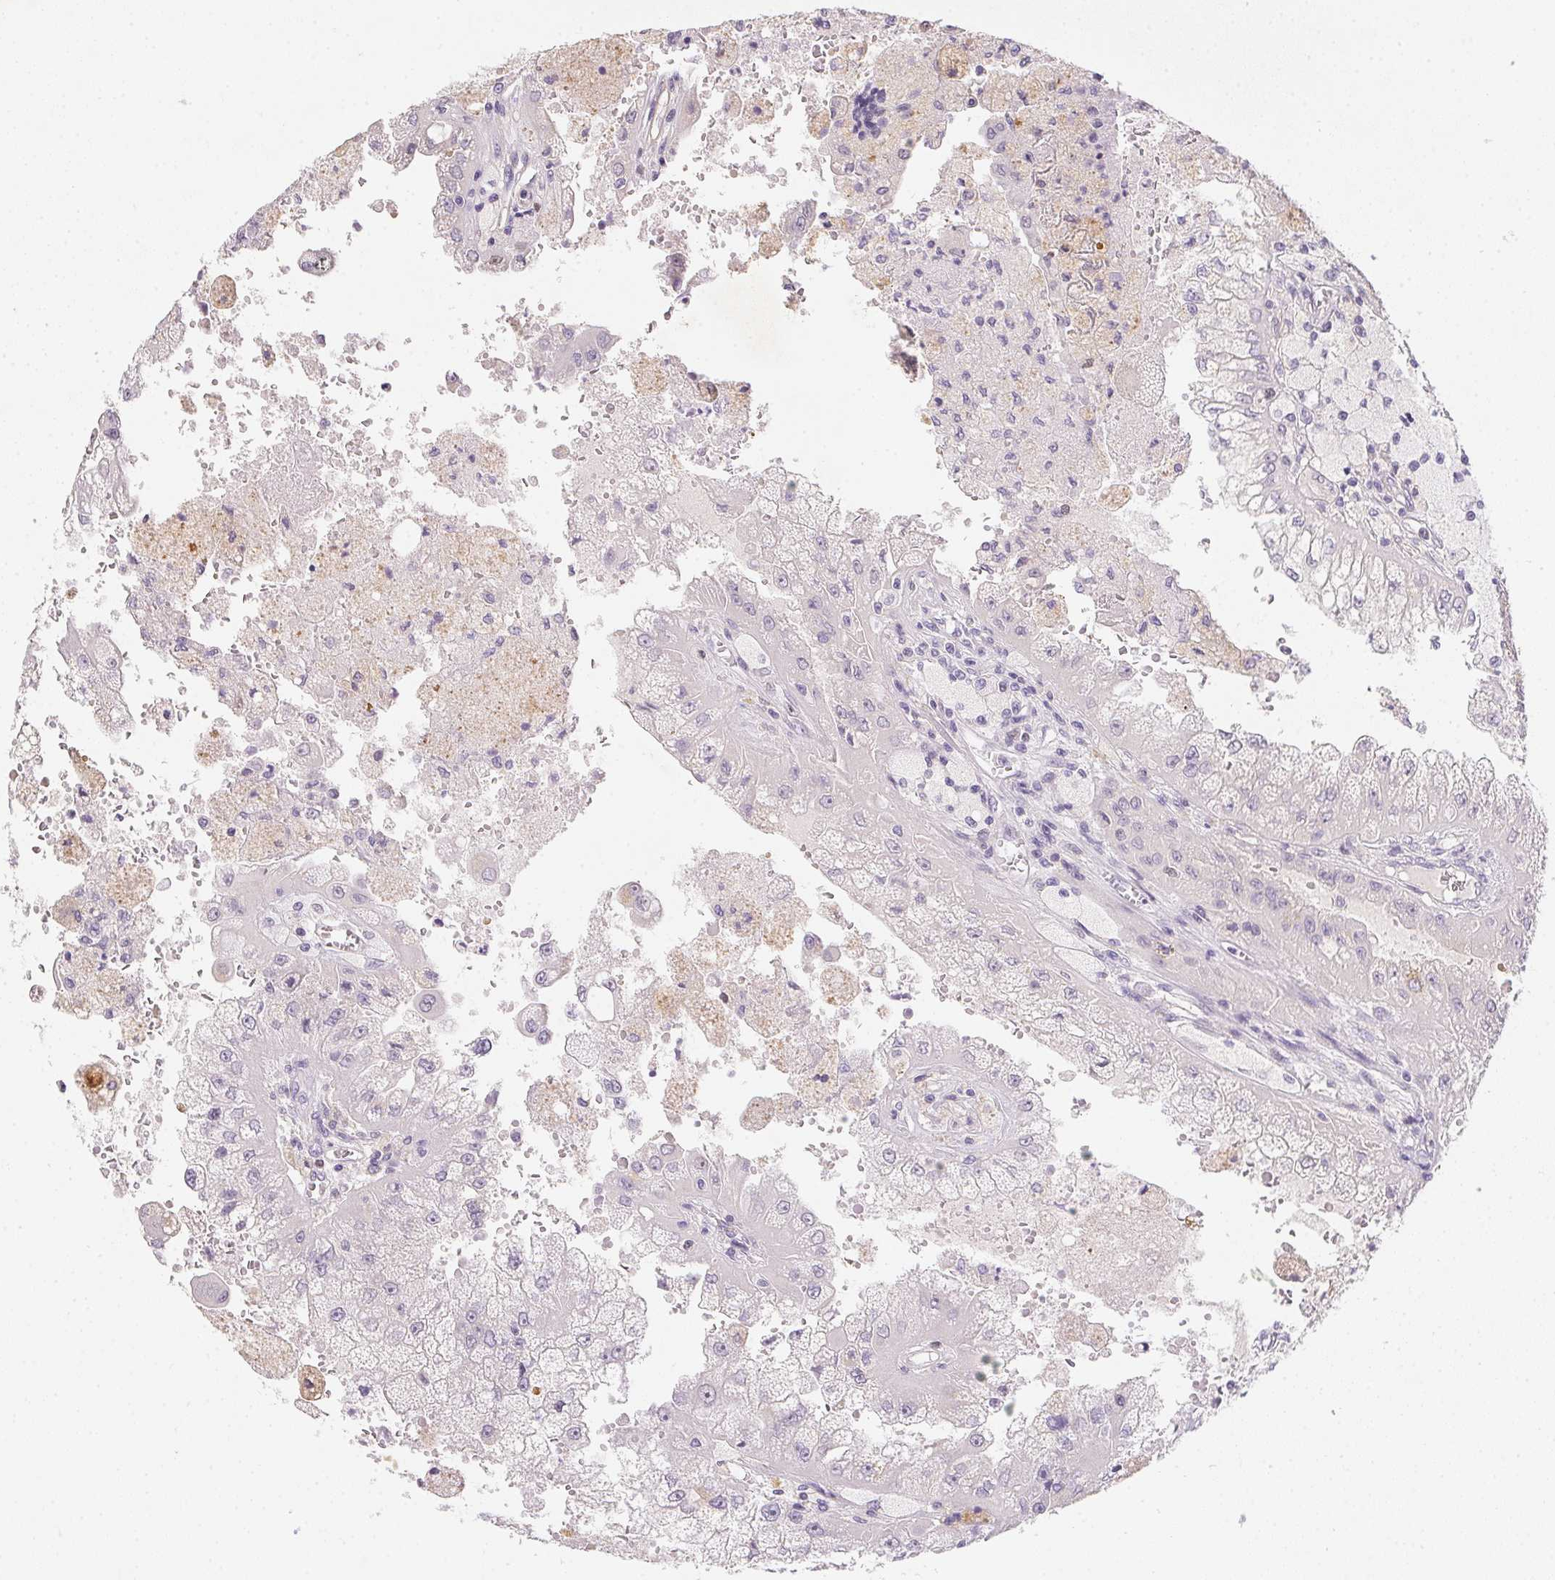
{"staining": {"intensity": "negative", "quantity": "none", "location": "none"}, "tissue": "renal cancer", "cell_type": "Tumor cells", "image_type": "cancer", "snomed": [{"axis": "morphology", "description": "Adenocarcinoma, NOS"}, {"axis": "topography", "description": "Kidney"}], "caption": "Immunohistochemistry (IHC) histopathology image of adenocarcinoma (renal) stained for a protein (brown), which reveals no positivity in tumor cells.", "gene": "HELLS", "patient": {"sex": "male", "age": 58}}